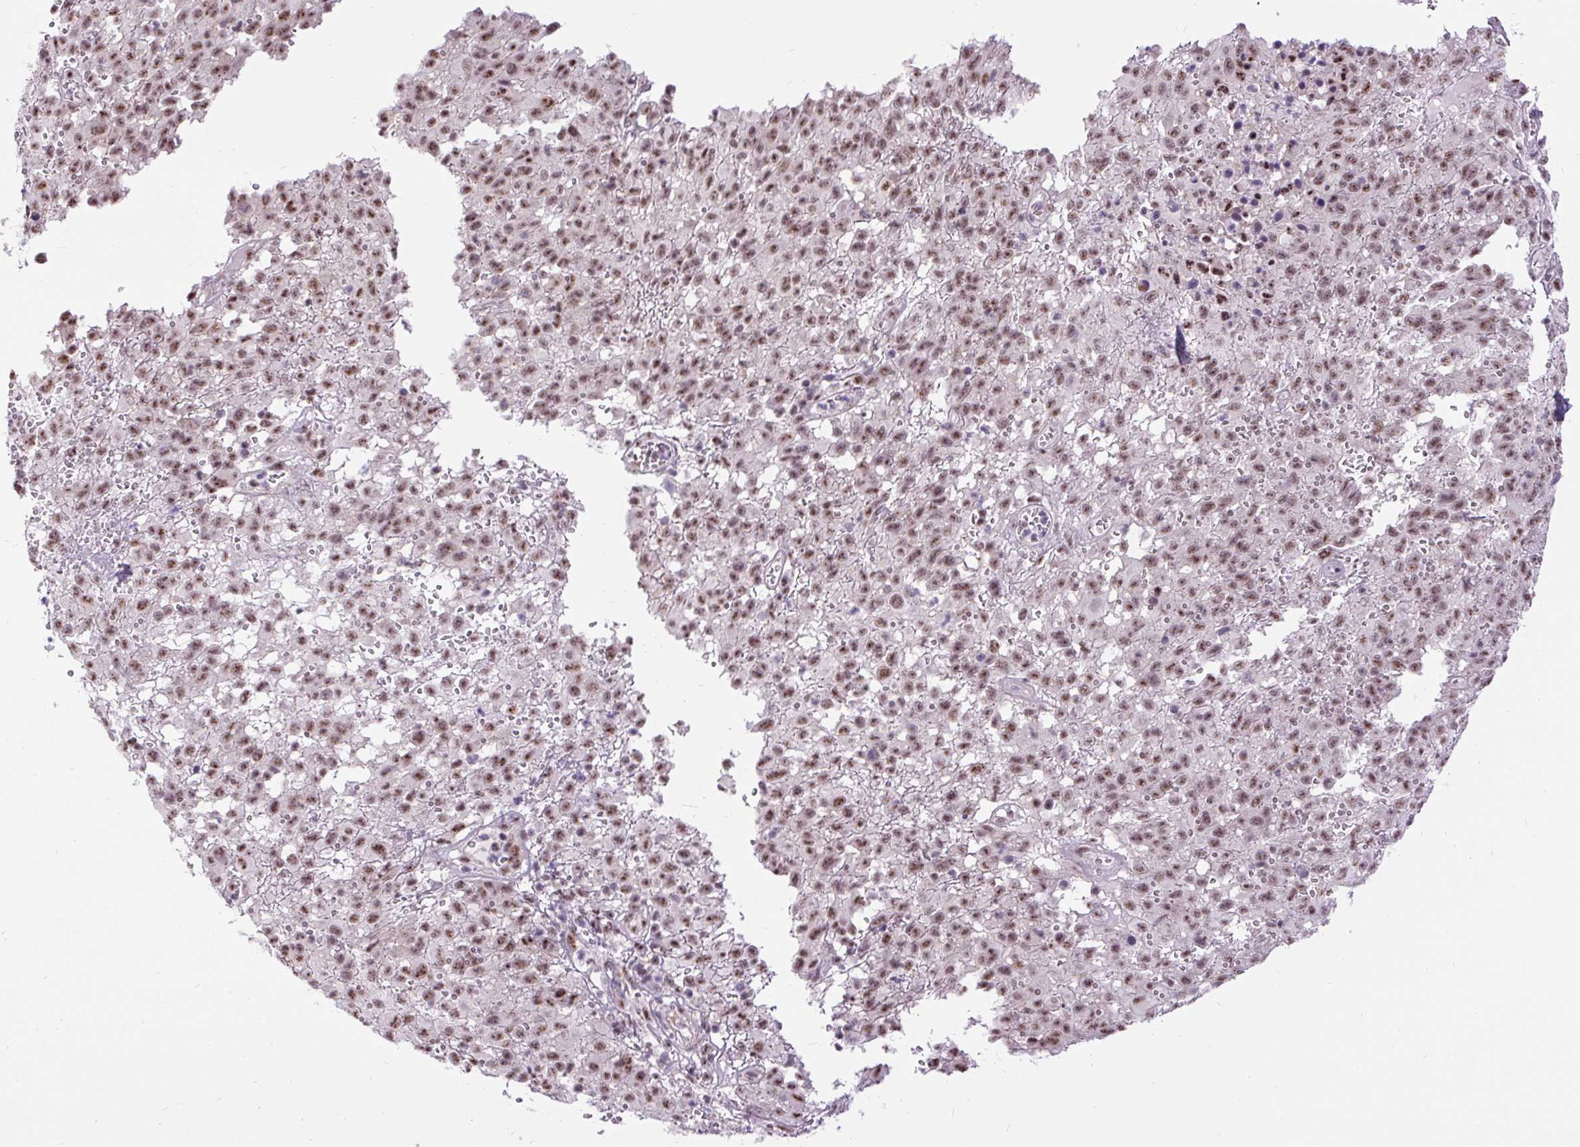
{"staining": {"intensity": "moderate", "quantity": ">75%", "location": "nuclear"}, "tissue": "melanoma", "cell_type": "Tumor cells", "image_type": "cancer", "snomed": [{"axis": "morphology", "description": "Malignant melanoma, NOS"}, {"axis": "topography", "description": "Skin"}], "caption": "An IHC histopathology image of tumor tissue is shown. Protein staining in brown shows moderate nuclear positivity in melanoma within tumor cells.", "gene": "SMC5", "patient": {"sex": "male", "age": 46}}